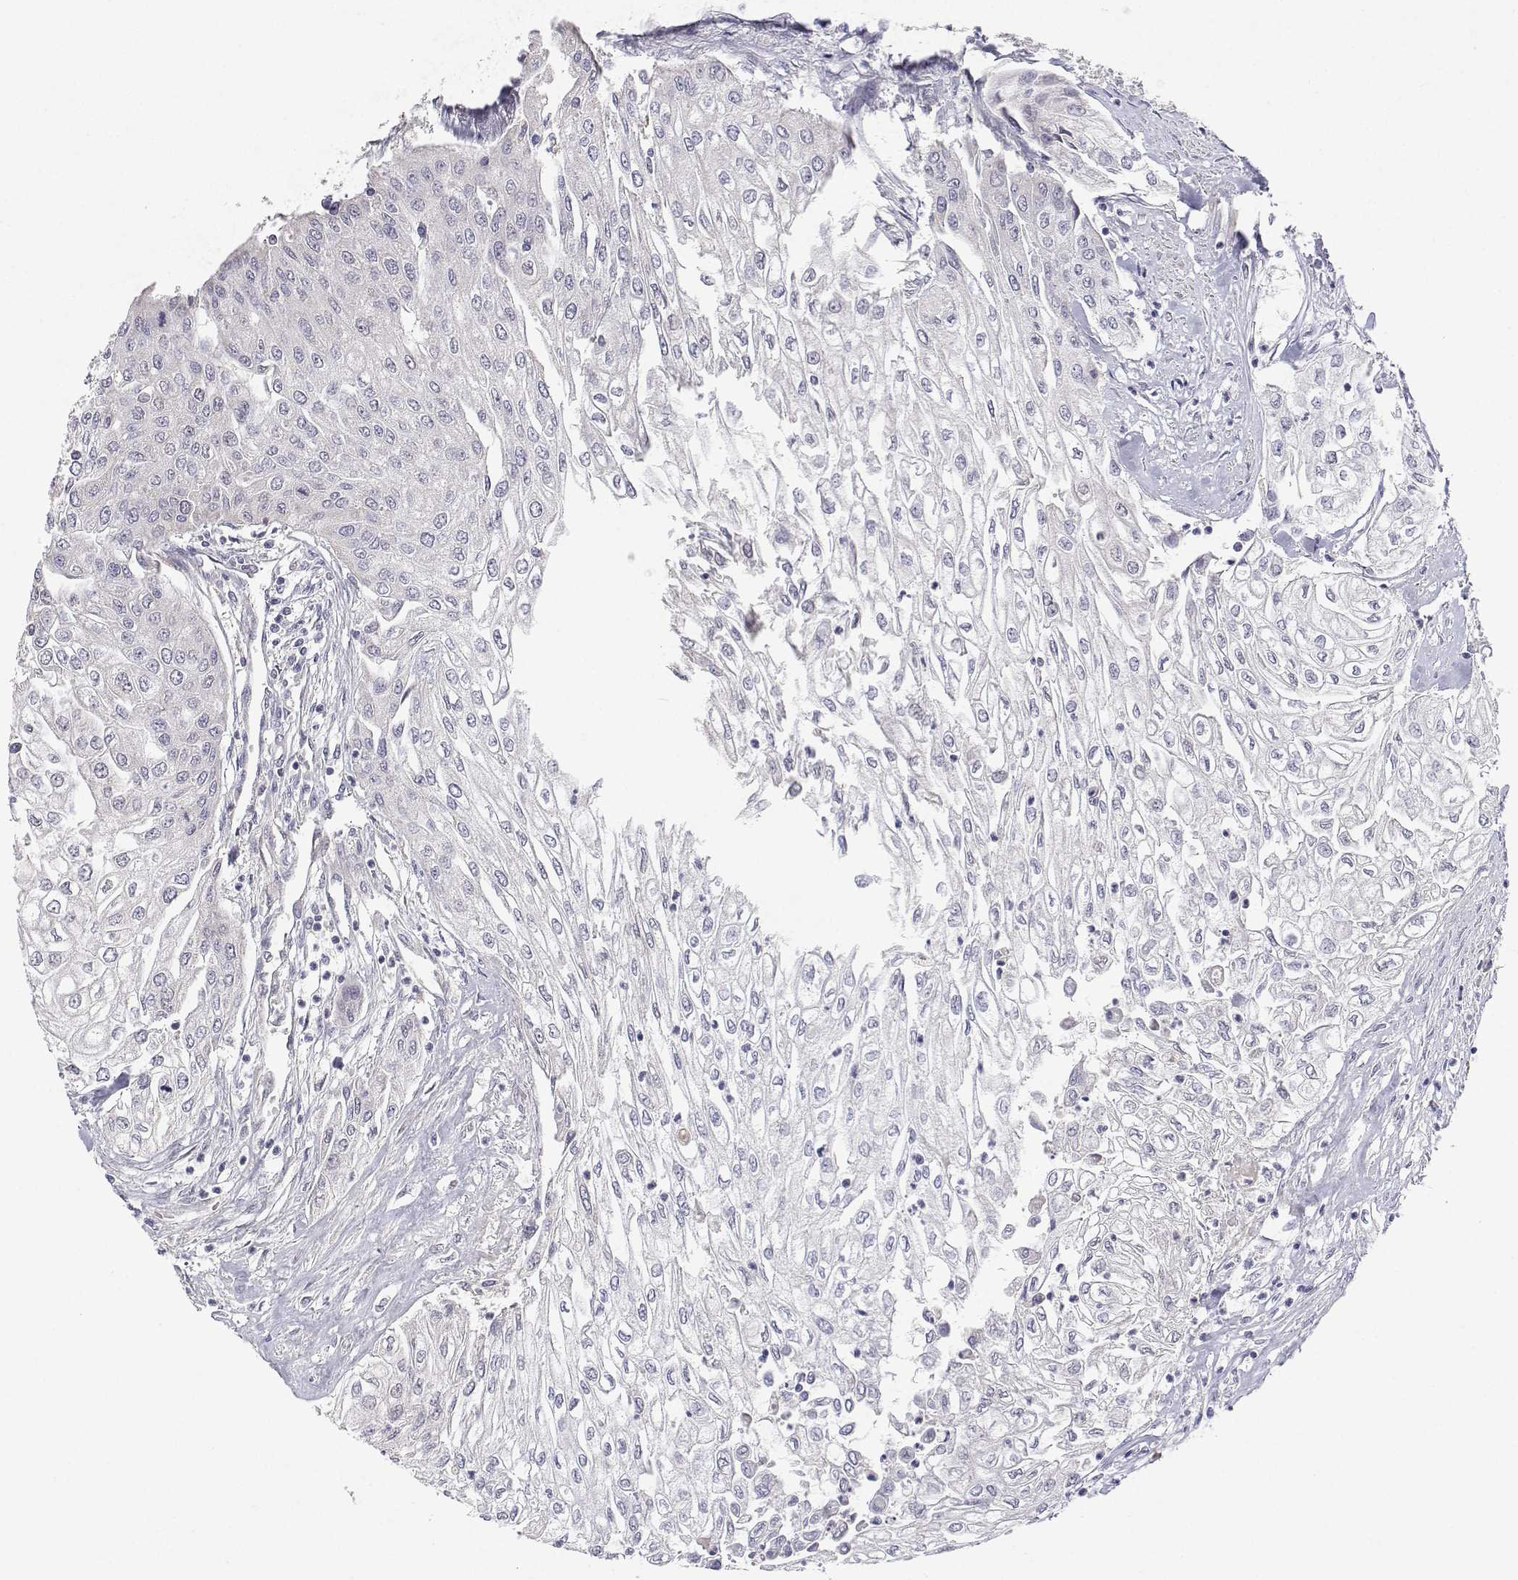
{"staining": {"intensity": "negative", "quantity": "none", "location": "none"}, "tissue": "urothelial cancer", "cell_type": "Tumor cells", "image_type": "cancer", "snomed": [{"axis": "morphology", "description": "Urothelial carcinoma, High grade"}, {"axis": "topography", "description": "Urinary bladder"}], "caption": "Protein analysis of urothelial carcinoma (high-grade) demonstrates no significant expression in tumor cells.", "gene": "MRPL3", "patient": {"sex": "male", "age": 62}}